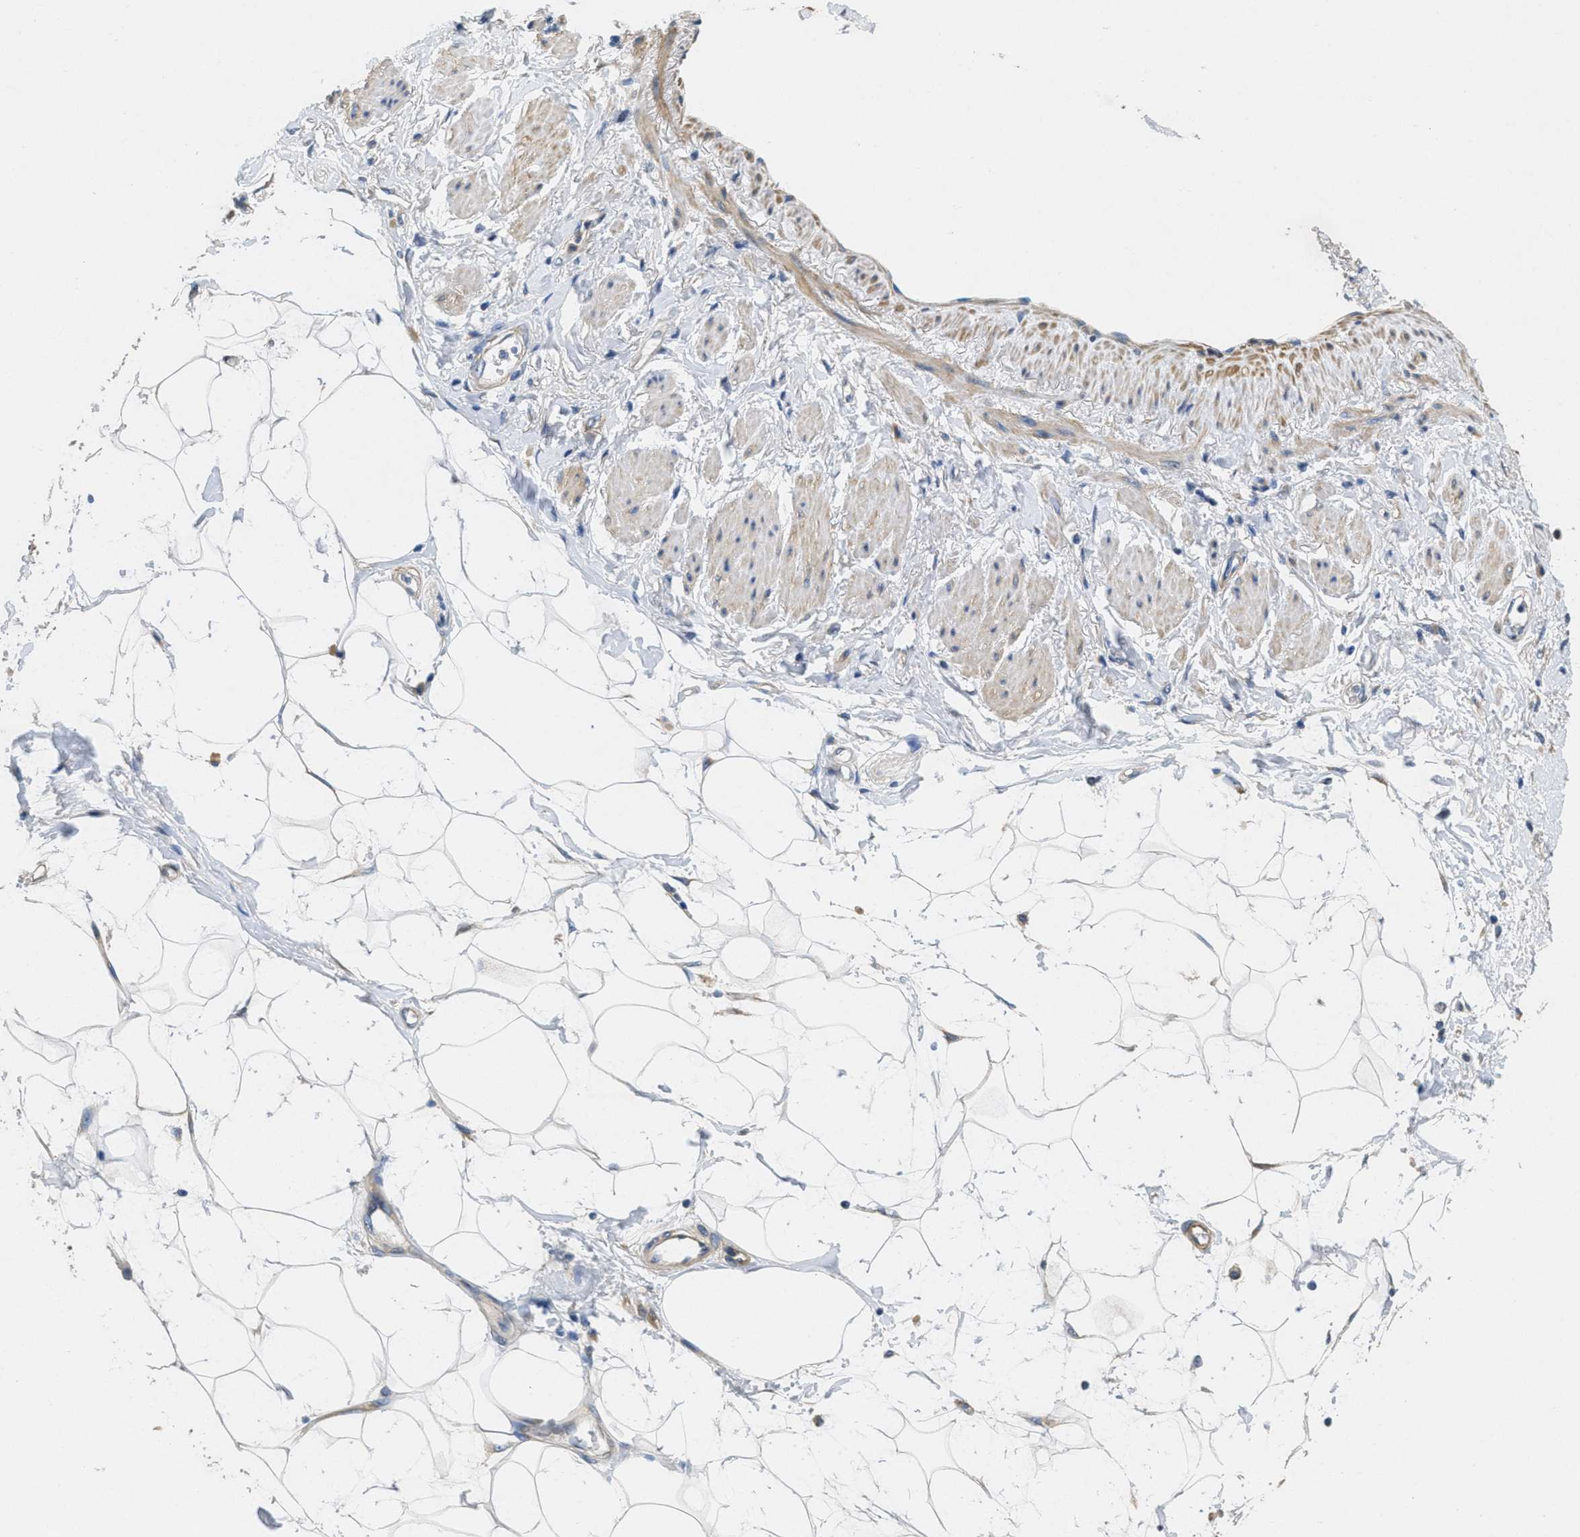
{"staining": {"intensity": "negative", "quantity": "none", "location": "none"}, "tissue": "adipose tissue", "cell_type": "Adipocytes", "image_type": "normal", "snomed": [{"axis": "morphology", "description": "Normal tissue, NOS"}, {"axis": "morphology", "description": "Adenocarcinoma, NOS"}, {"axis": "topography", "description": "Duodenum"}, {"axis": "topography", "description": "Peripheral nerve tissue"}], "caption": "This is a micrograph of immunohistochemistry staining of unremarkable adipose tissue, which shows no expression in adipocytes. Nuclei are stained in blue.", "gene": "TOMM70", "patient": {"sex": "female", "age": 60}}